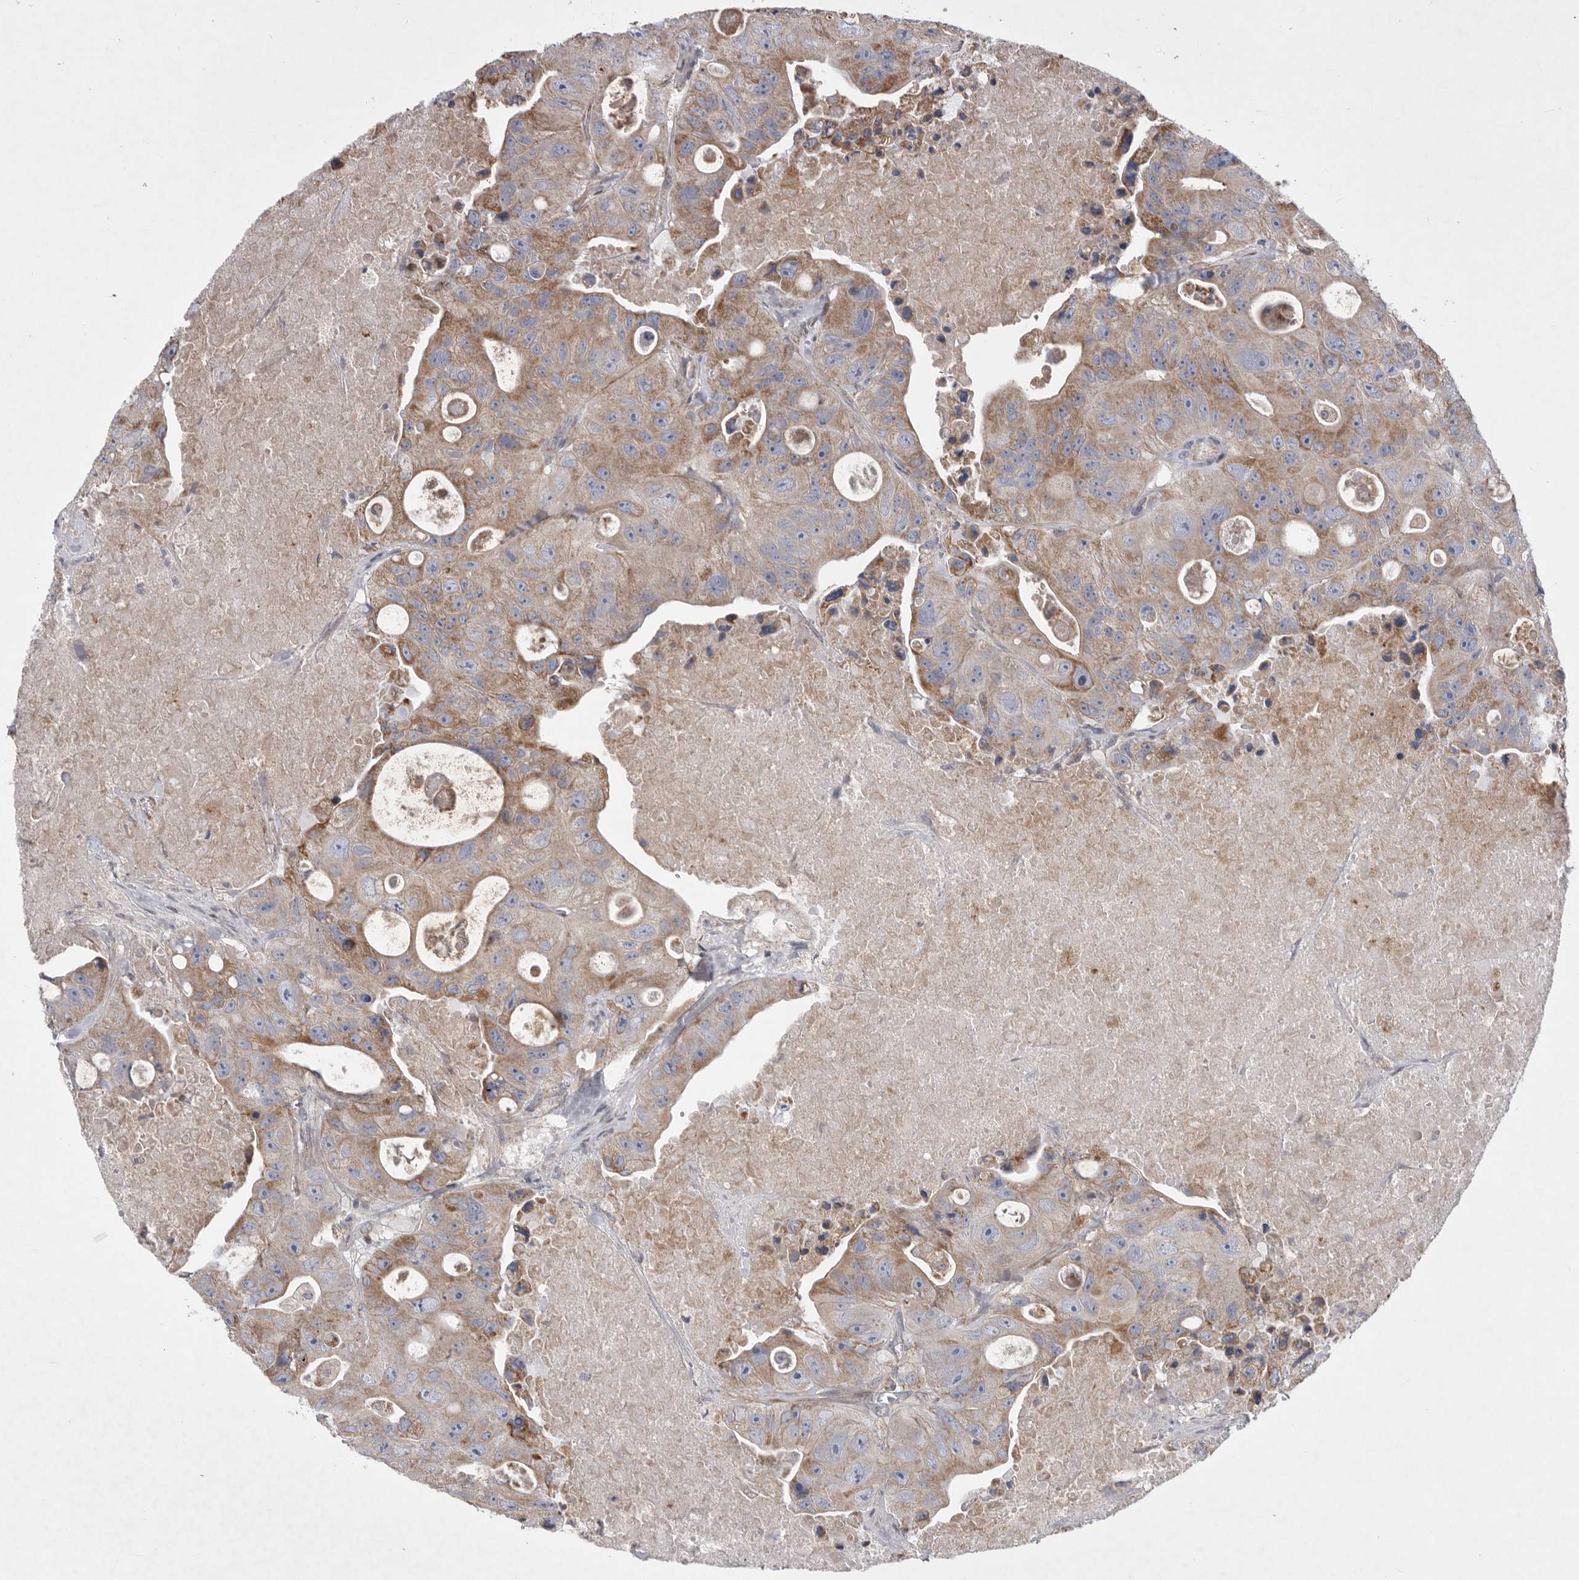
{"staining": {"intensity": "moderate", "quantity": ">75%", "location": "cytoplasmic/membranous"}, "tissue": "colorectal cancer", "cell_type": "Tumor cells", "image_type": "cancer", "snomed": [{"axis": "morphology", "description": "Adenocarcinoma, NOS"}, {"axis": "topography", "description": "Colon"}], "caption": "A histopathology image of human colorectal adenocarcinoma stained for a protein shows moderate cytoplasmic/membranous brown staining in tumor cells.", "gene": "MPZL1", "patient": {"sex": "female", "age": 46}}